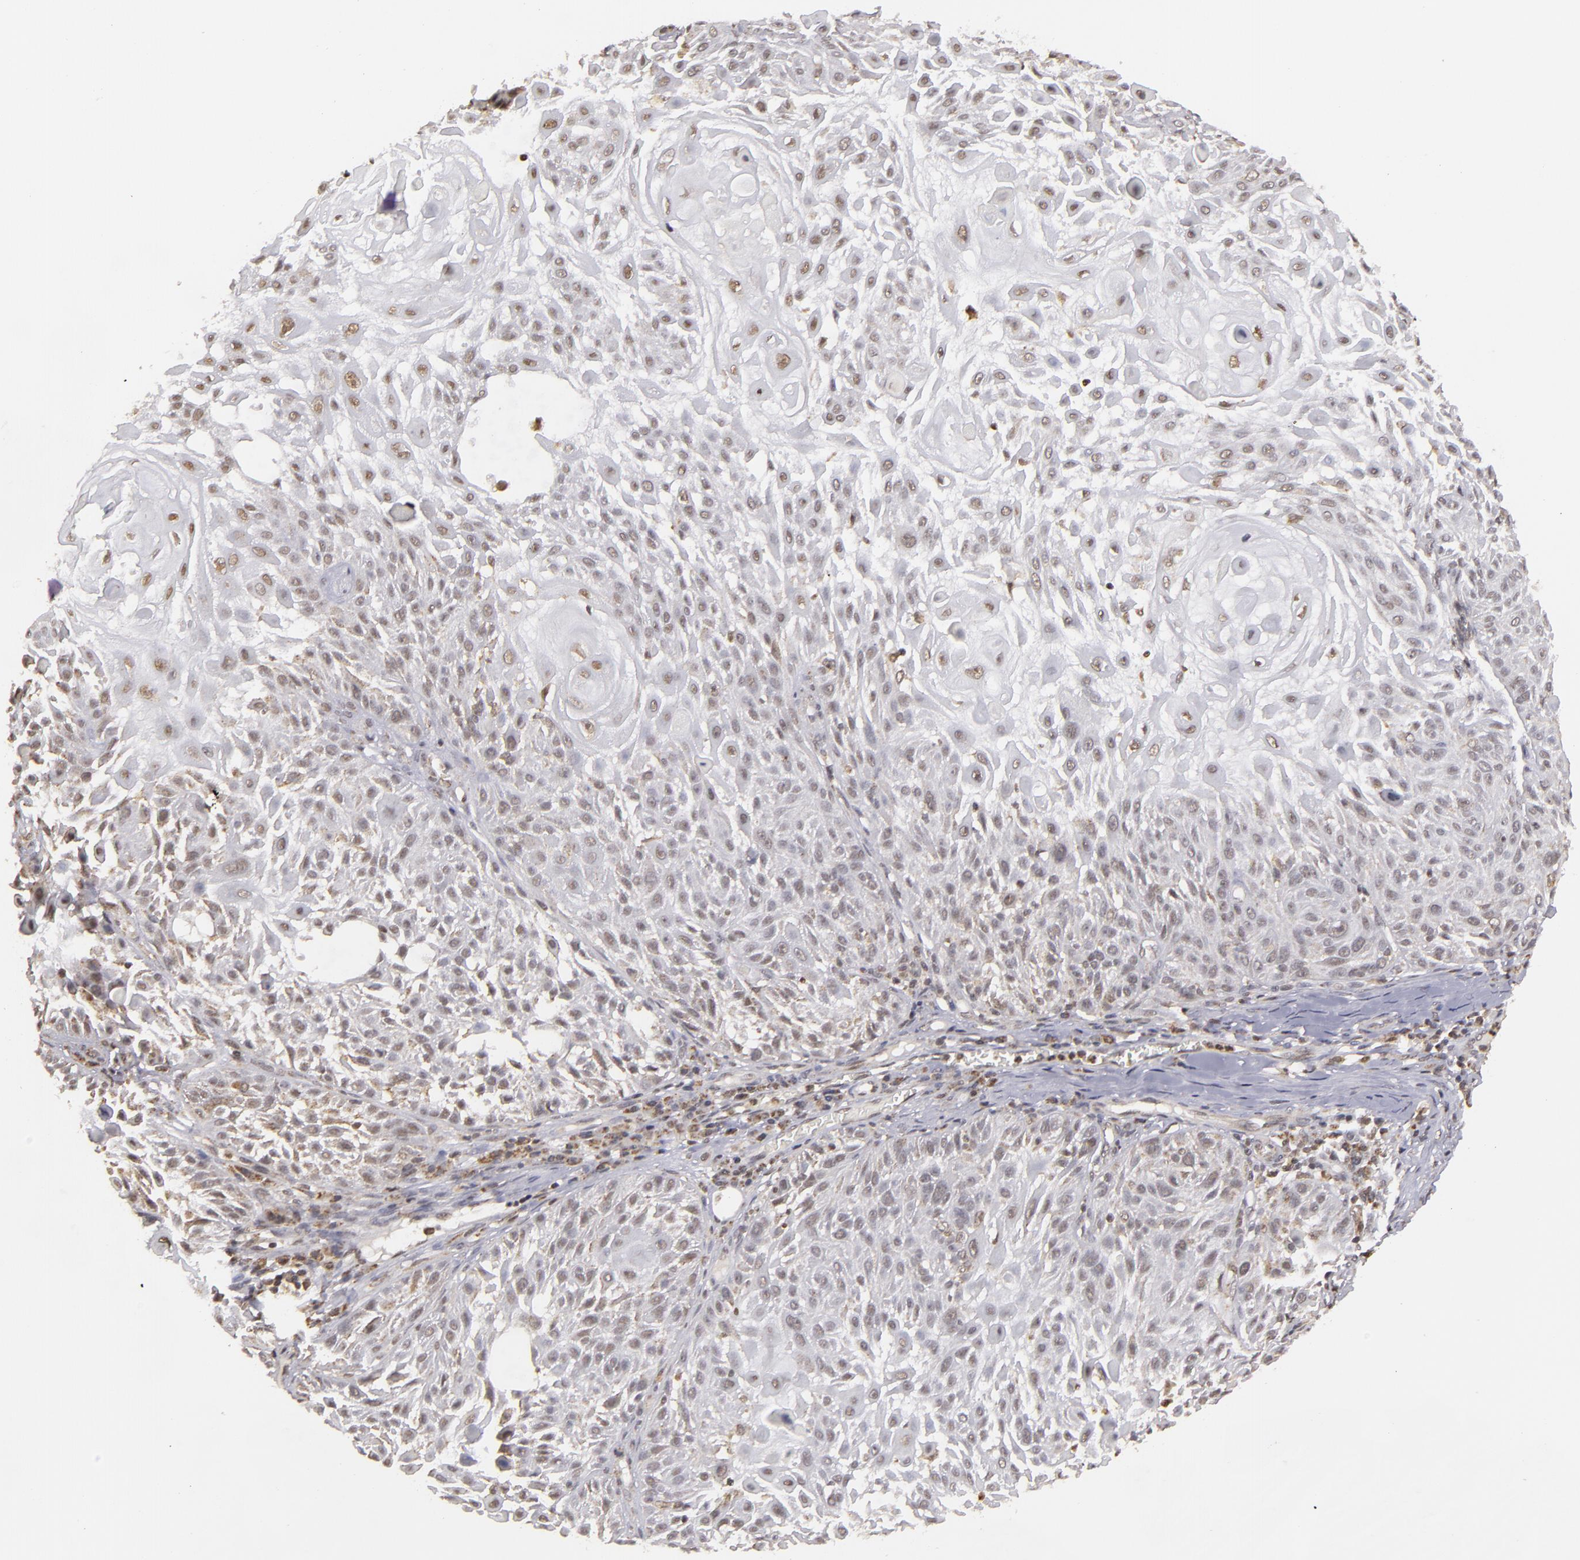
{"staining": {"intensity": "weak", "quantity": "<25%", "location": "nuclear"}, "tissue": "skin cancer", "cell_type": "Tumor cells", "image_type": "cancer", "snomed": [{"axis": "morphology", "description": "Squamous cell carcinoma, NOS"}, {"axis": "topography", "description": "Skin"}], "caption": "IHC micrograph of neoplastic tissue: human skin cancer (squamous cell carcinoma) stained with DAB (3,3'-diaminobenzidine) demonstrates no significant protein expression in tumor cells.", "gene": "MXD1", "patient": {"sex": "female", "age": 89}}